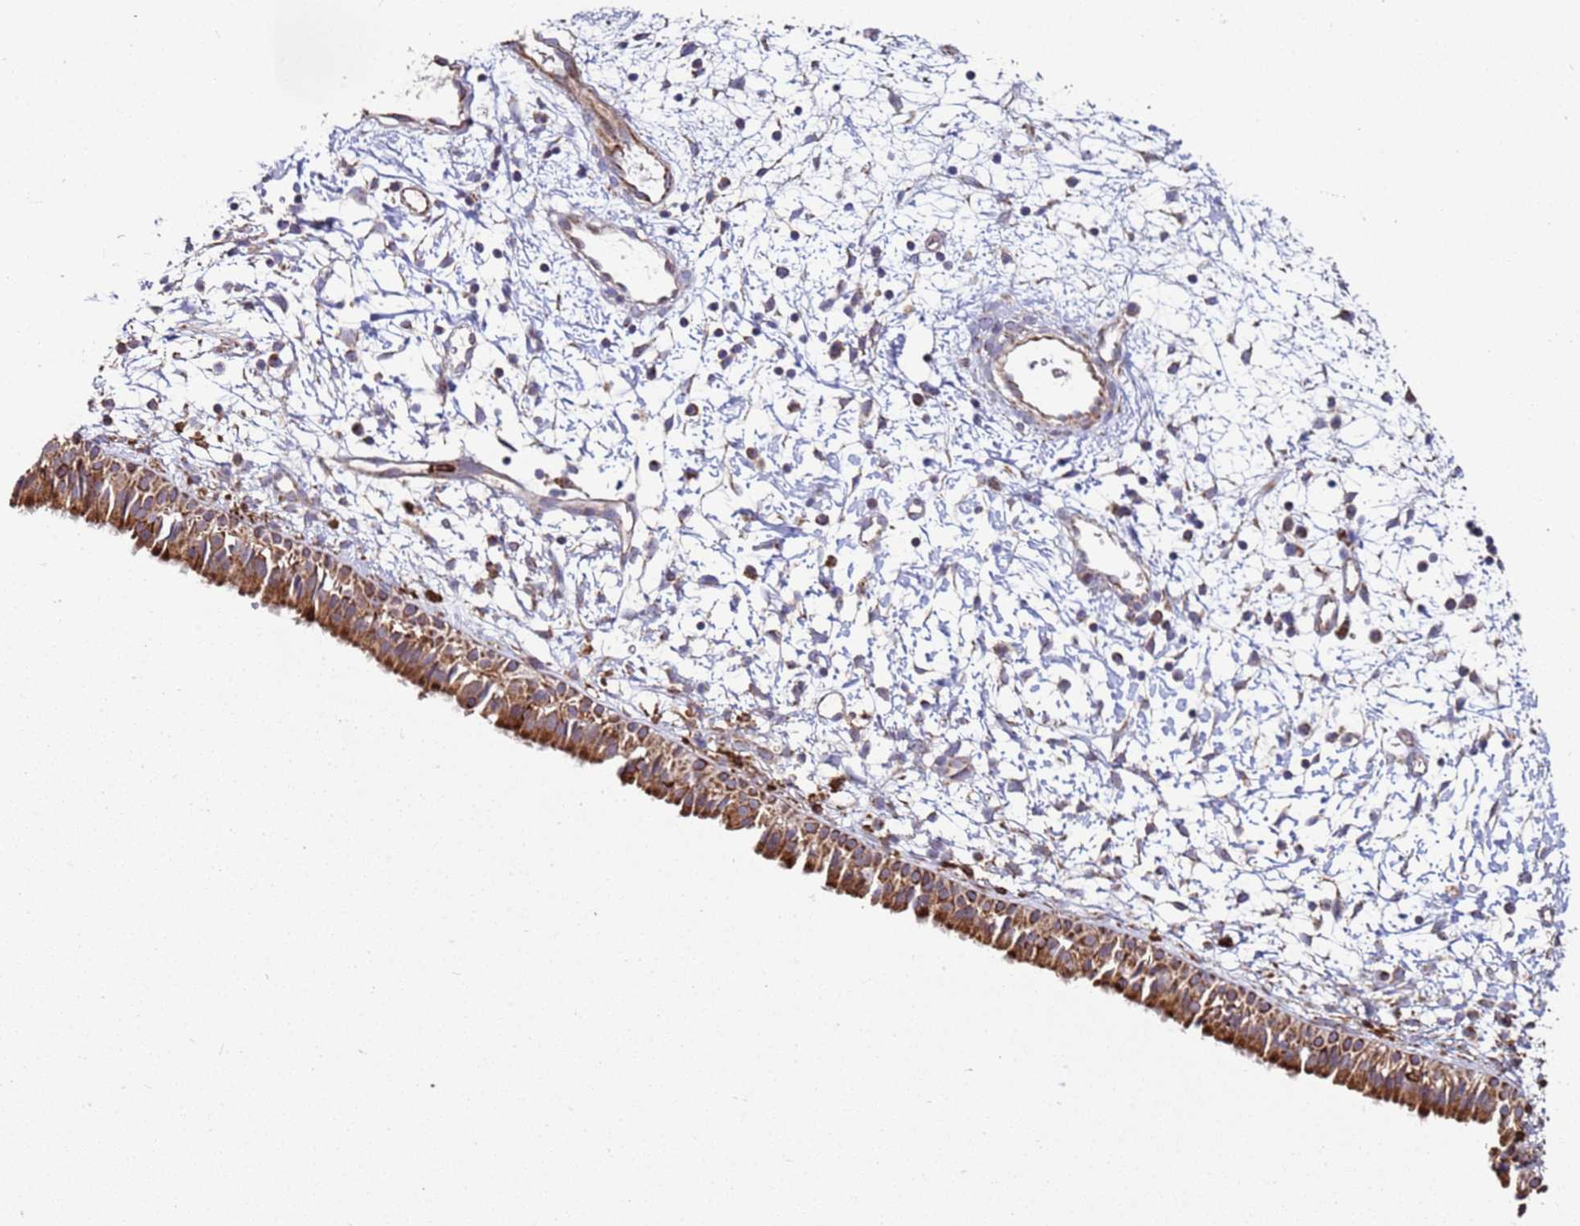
{"staining": {"intensity": "strong", "quantity": ">75%", "location": "cytoplasmic/membranous"}, "tissue": "nasopharynx", "cell_type": "Respiratory epithelial cells", "image_type": "normal", "snomed": [{"axis": "morphology", "description": "Normal tissue, NOS"}, {"axis": "topography", "description": "Nasopharynx"}], "caption": "Normal nasopharynx shows strong cytoplasmic/membranous positivity in about >75% of respiratory epithelial cells, visualized by immunohistochemistry. The protein of interest is stained brown, and the nuclei are stained in blue (DAB (3,3'-diaminobenzidine) IHC with brightfield microscopy, high magnification).", "gene": "FBXO33", "patient": {"sex": "male", "age": 22}}